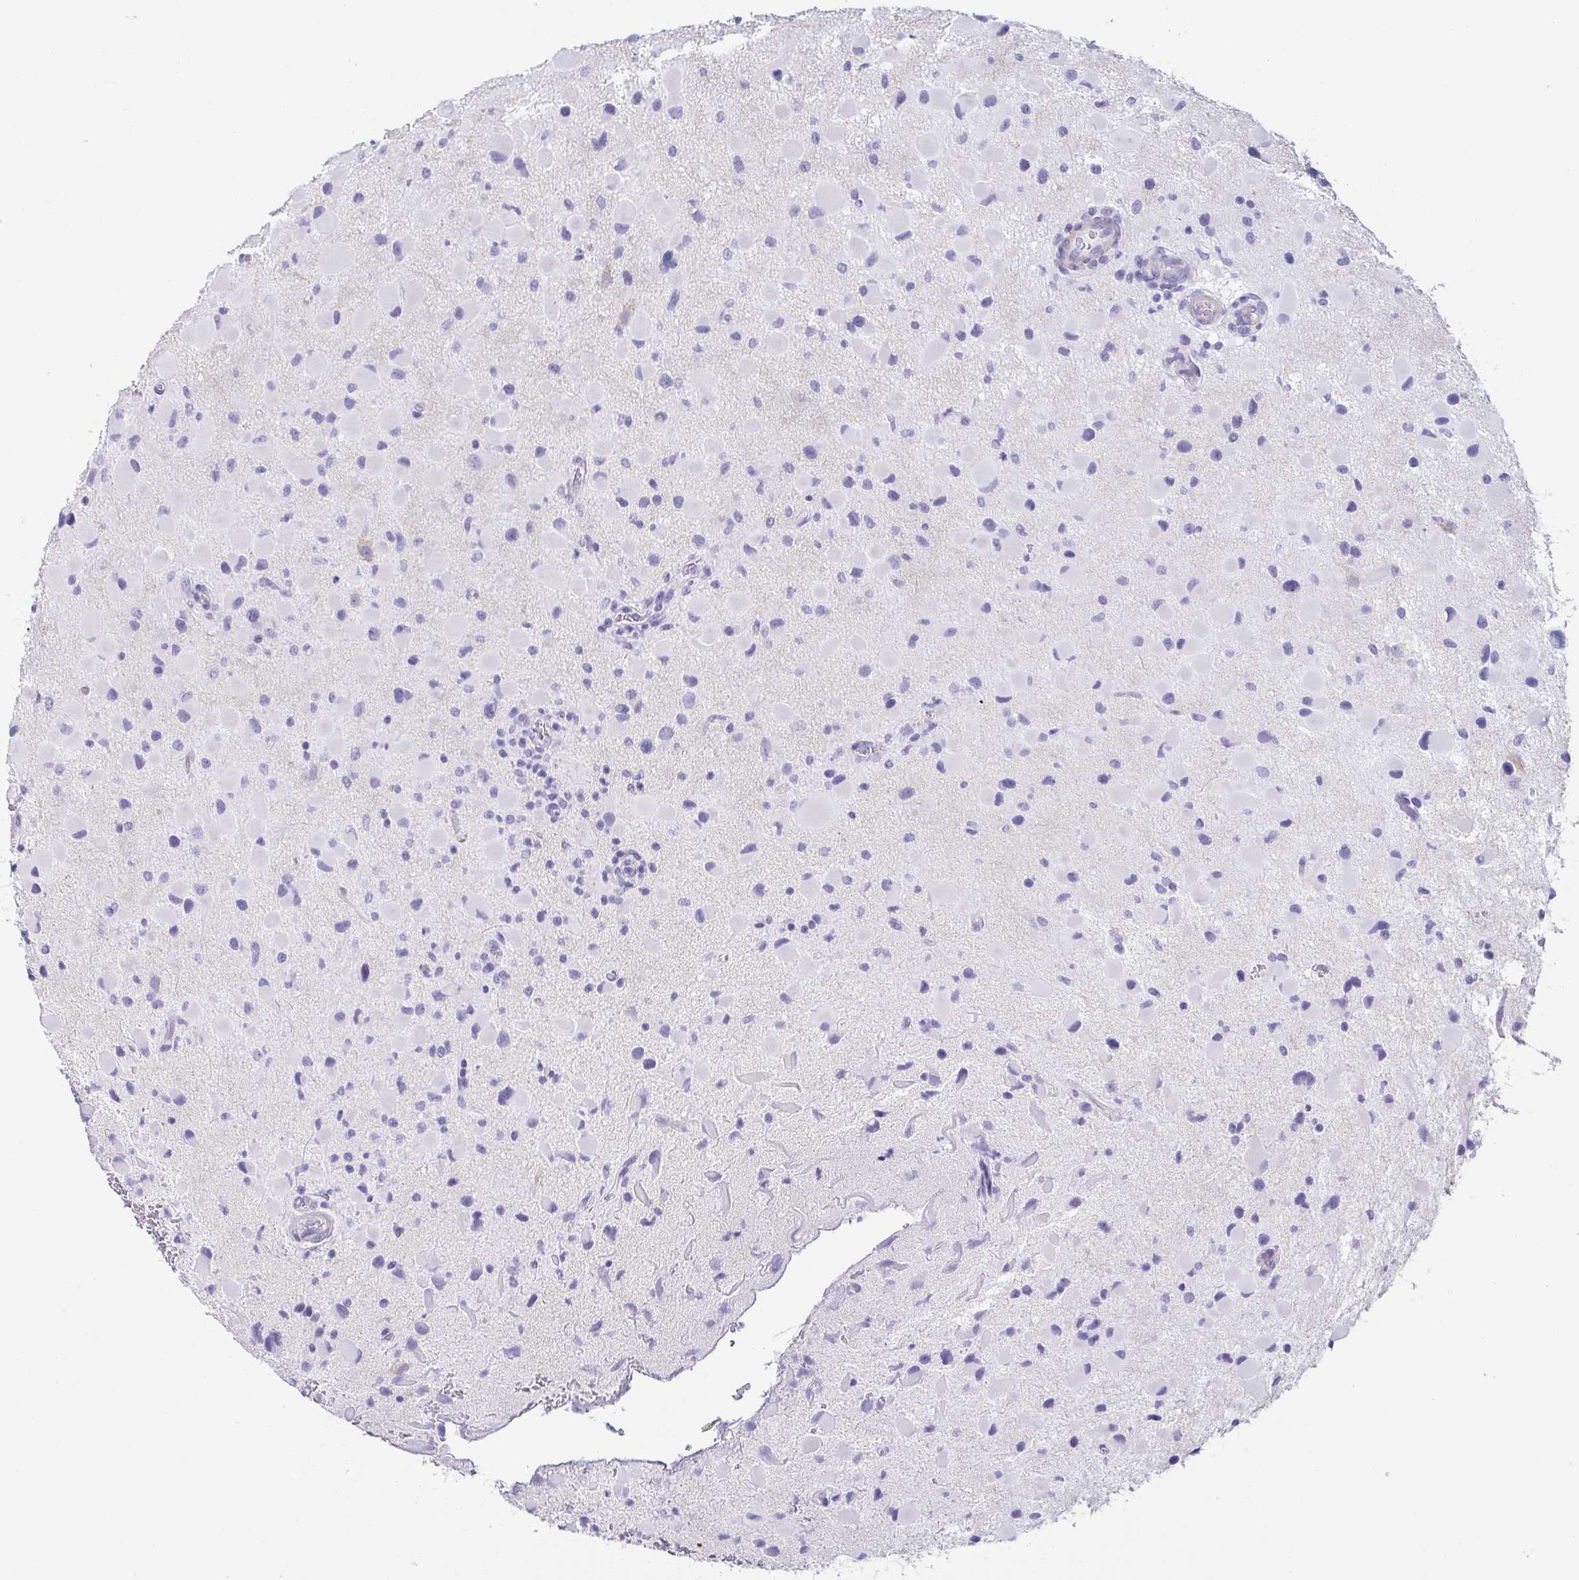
{"staining": {"intensity": "negative", "quantity": "none", "location": "none"}, "tissue": "glioma", "cell_type": "Tumor cells", "image_type": "cancer", "snomed": [{"axis": "morphology", "description": "Glioma, malignant, Low grade"}, {"axis": "topography", "description": "Brain"}], "caption": "DAB immunohistochemical staining of malignant glioma (low-grade) shows no significant staining in tumor cells.", "gene": "PRR4", "patient": {"sex": "female", "age": 32}}